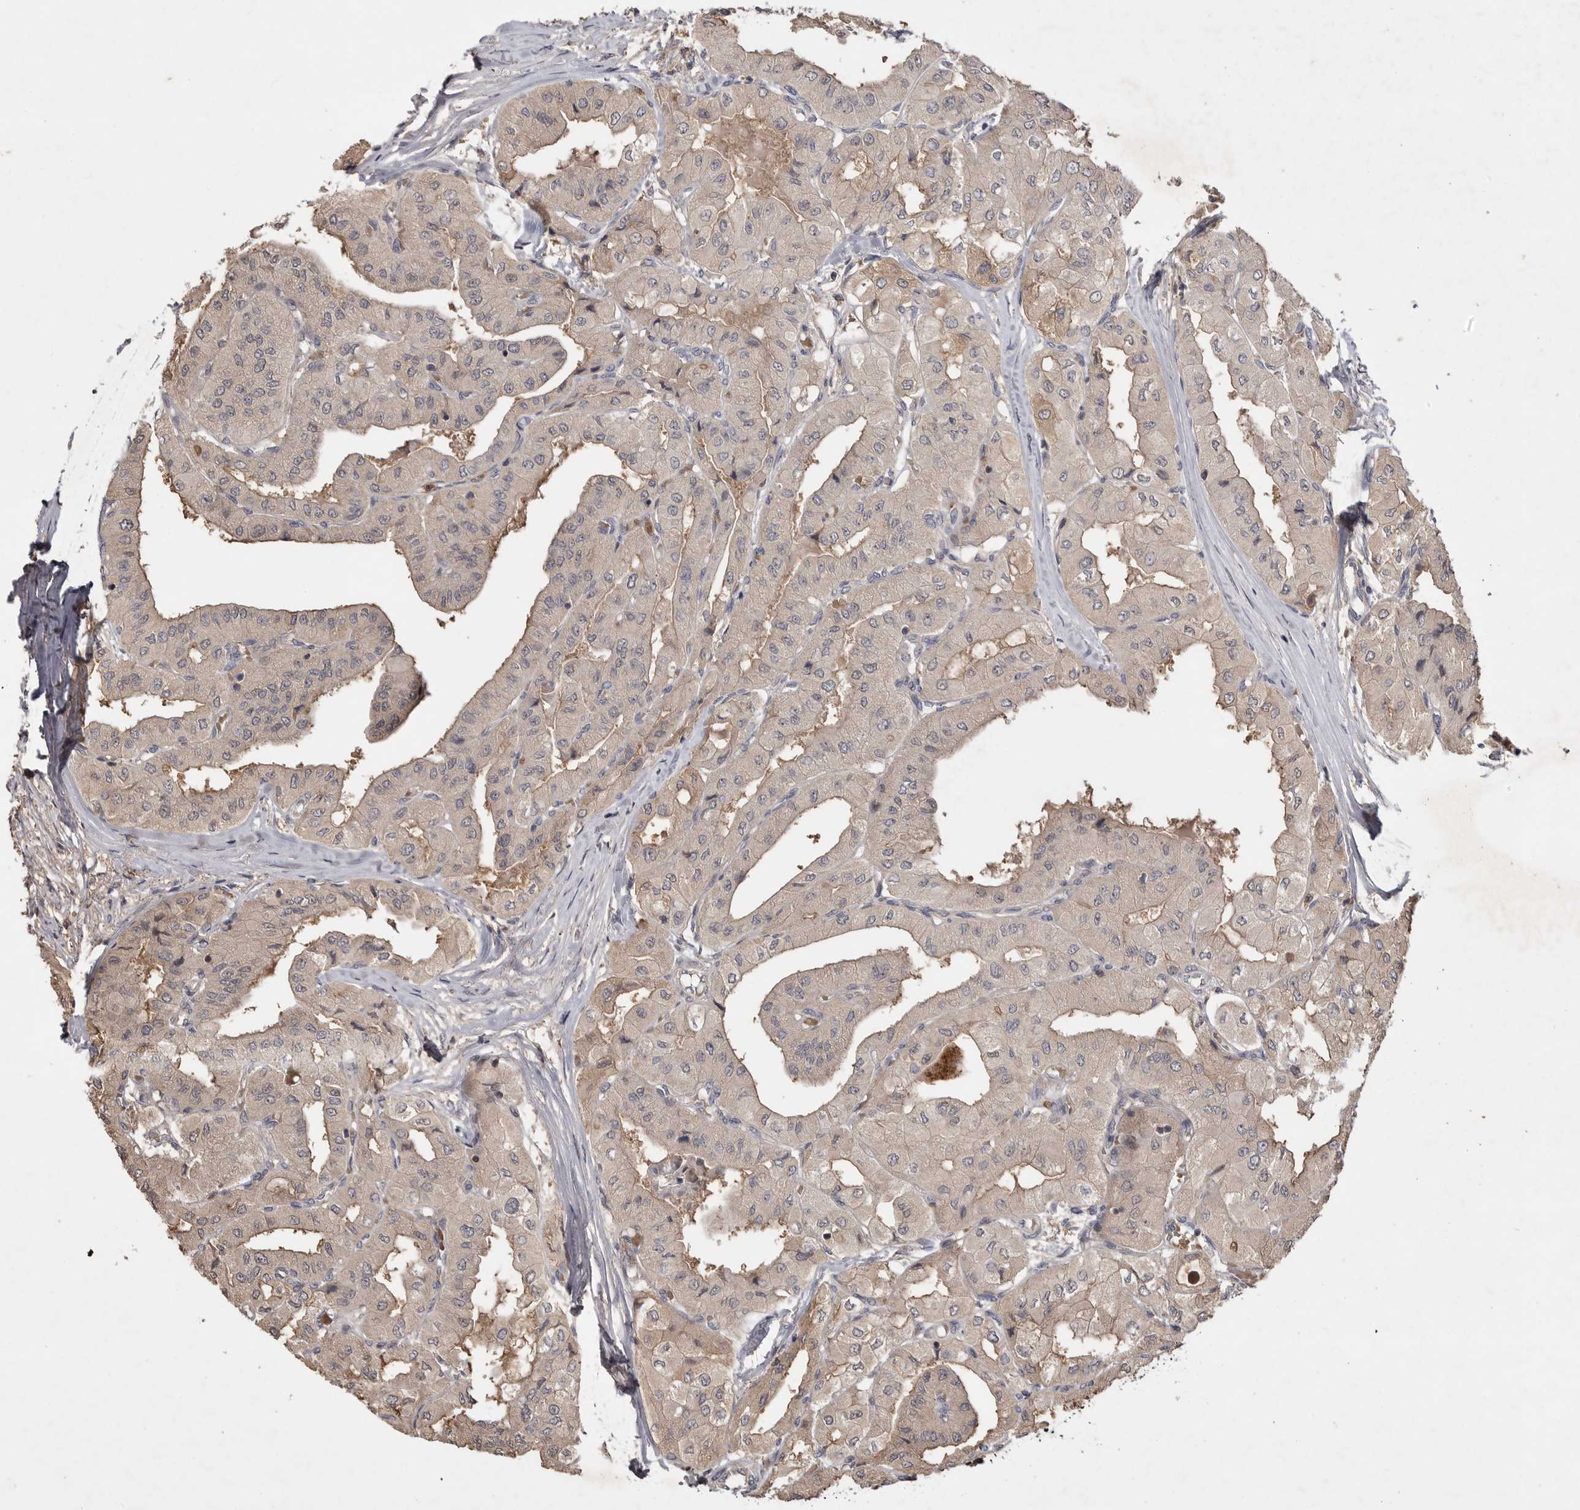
{"staining": {"intensity": "weak", "quantity": "<25%", "location": "cytoplasmic/membranous"}, "tissue": "thyroid cancer", "cell_type": "Tumor cells", "image_type": "cancer", "snomed": [{"axis": "morphology", "description": "Papillary adenocarcinoma, NOS"}, {"axis": "topography", "description": "Thyroid gland"}], "caption": "The photomicrograph displays no significant staining in tumor cells of thyroid cancer.", "gene": "VN1R4", "patient": {"sex": "female", "age": 59}}